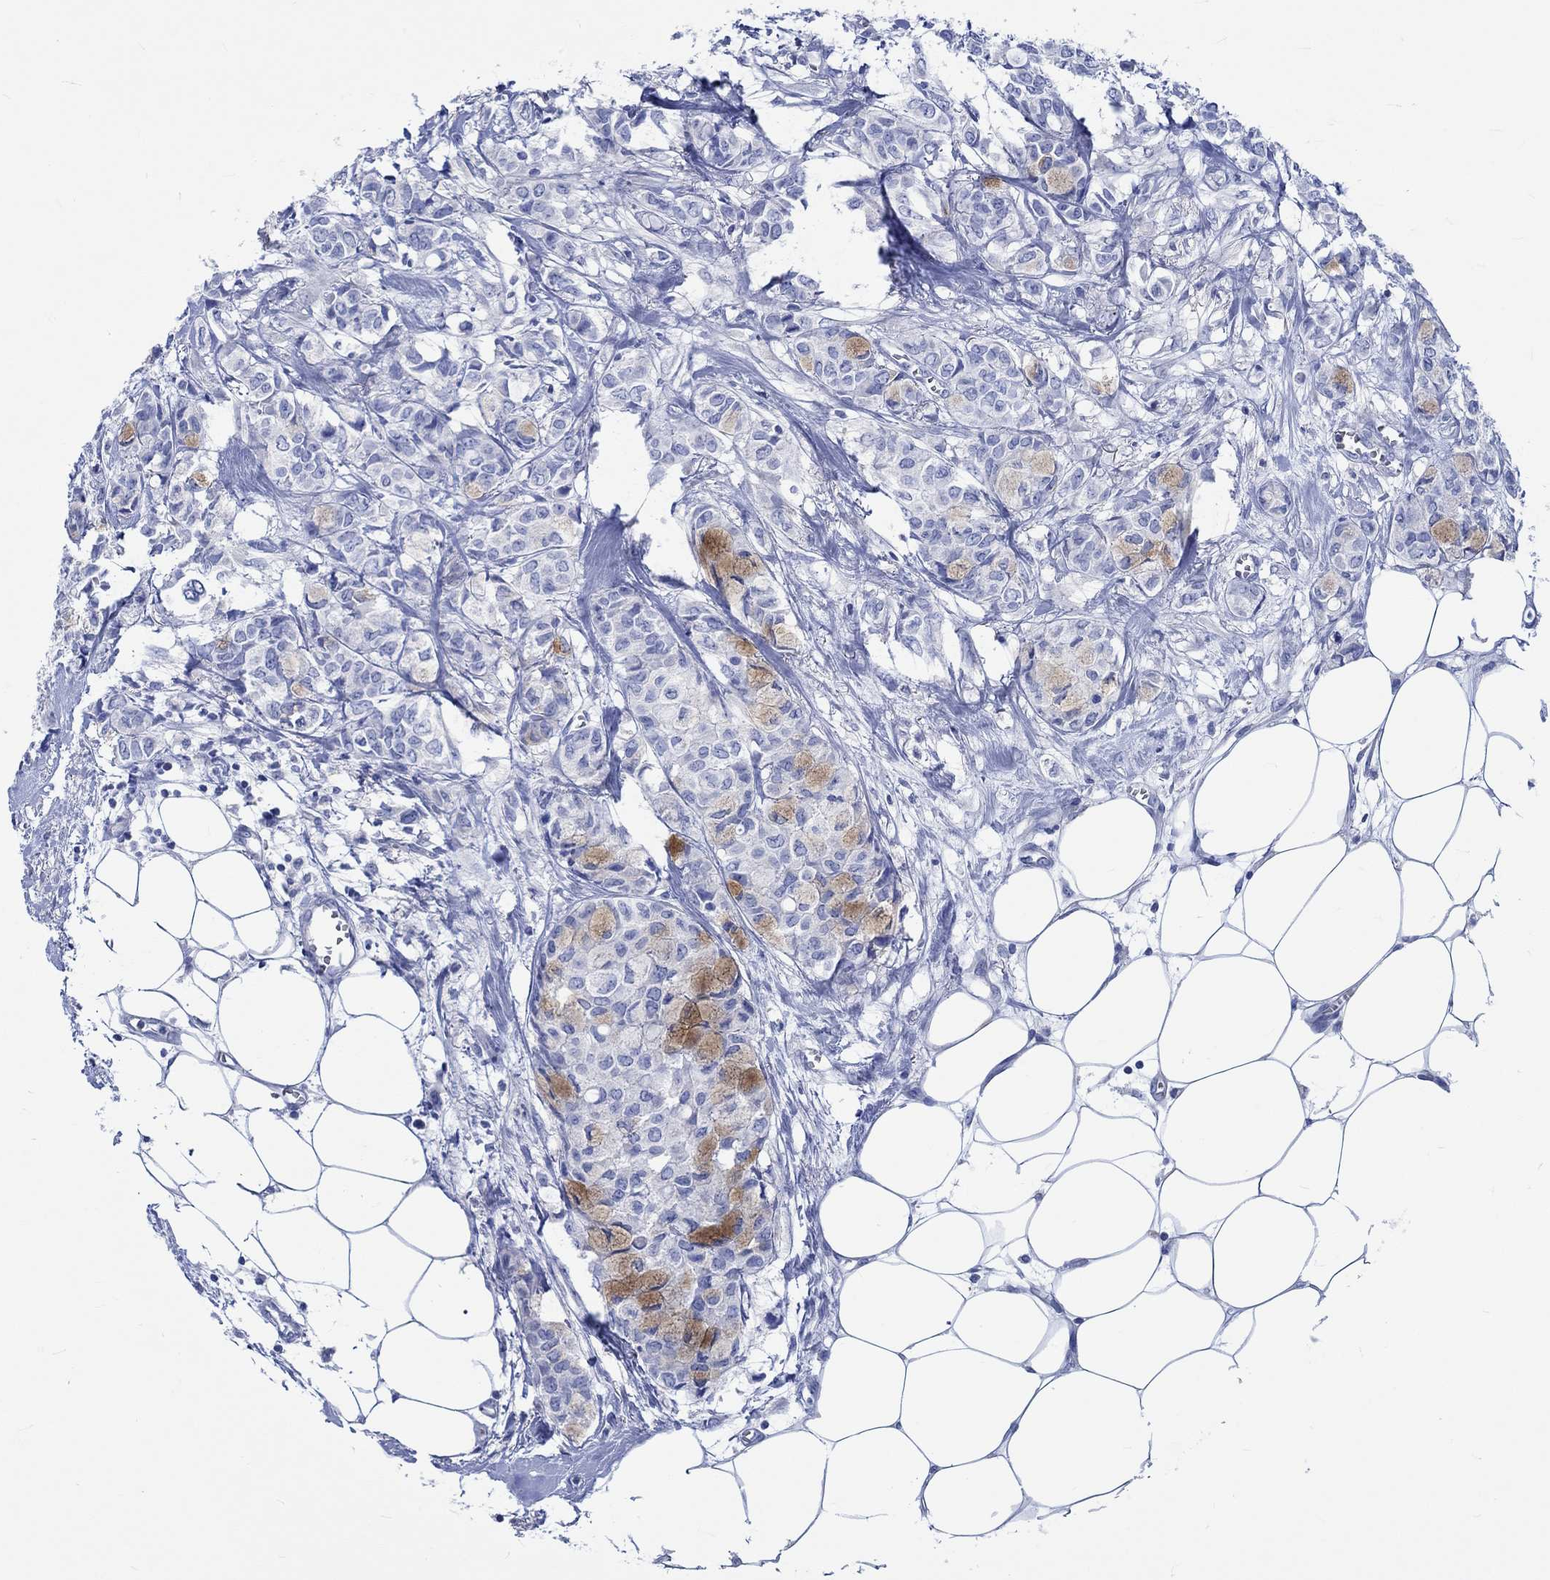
{"staining": {"intensity": "moderate", "quantity": "<25%", "location": "cytoplasmic/membranous"}, "tissue": "breast cancer", "cell_type": "Tumor cells", "image_type": "cancer", "snomed": [{"axis": "morphology", "description": "Duct carcinoma"}, {"axis": "topography", "description": "Breast"}], "caption": "Immunohistochemistry staining of infiltrating ductal carcinoma (breast), which exhibits low levels of moderate cytoplasmic/membranous expression in about <25% of tumor cells indicating moderate cytoplasmic/membranous protein staining. The staining was performed using DAB (brown) for protein detection and nuclei were counterstained in hematoxylin (blue).", "gene": "PTPRN2", "patient": {"sex": "female", "age": 85}}